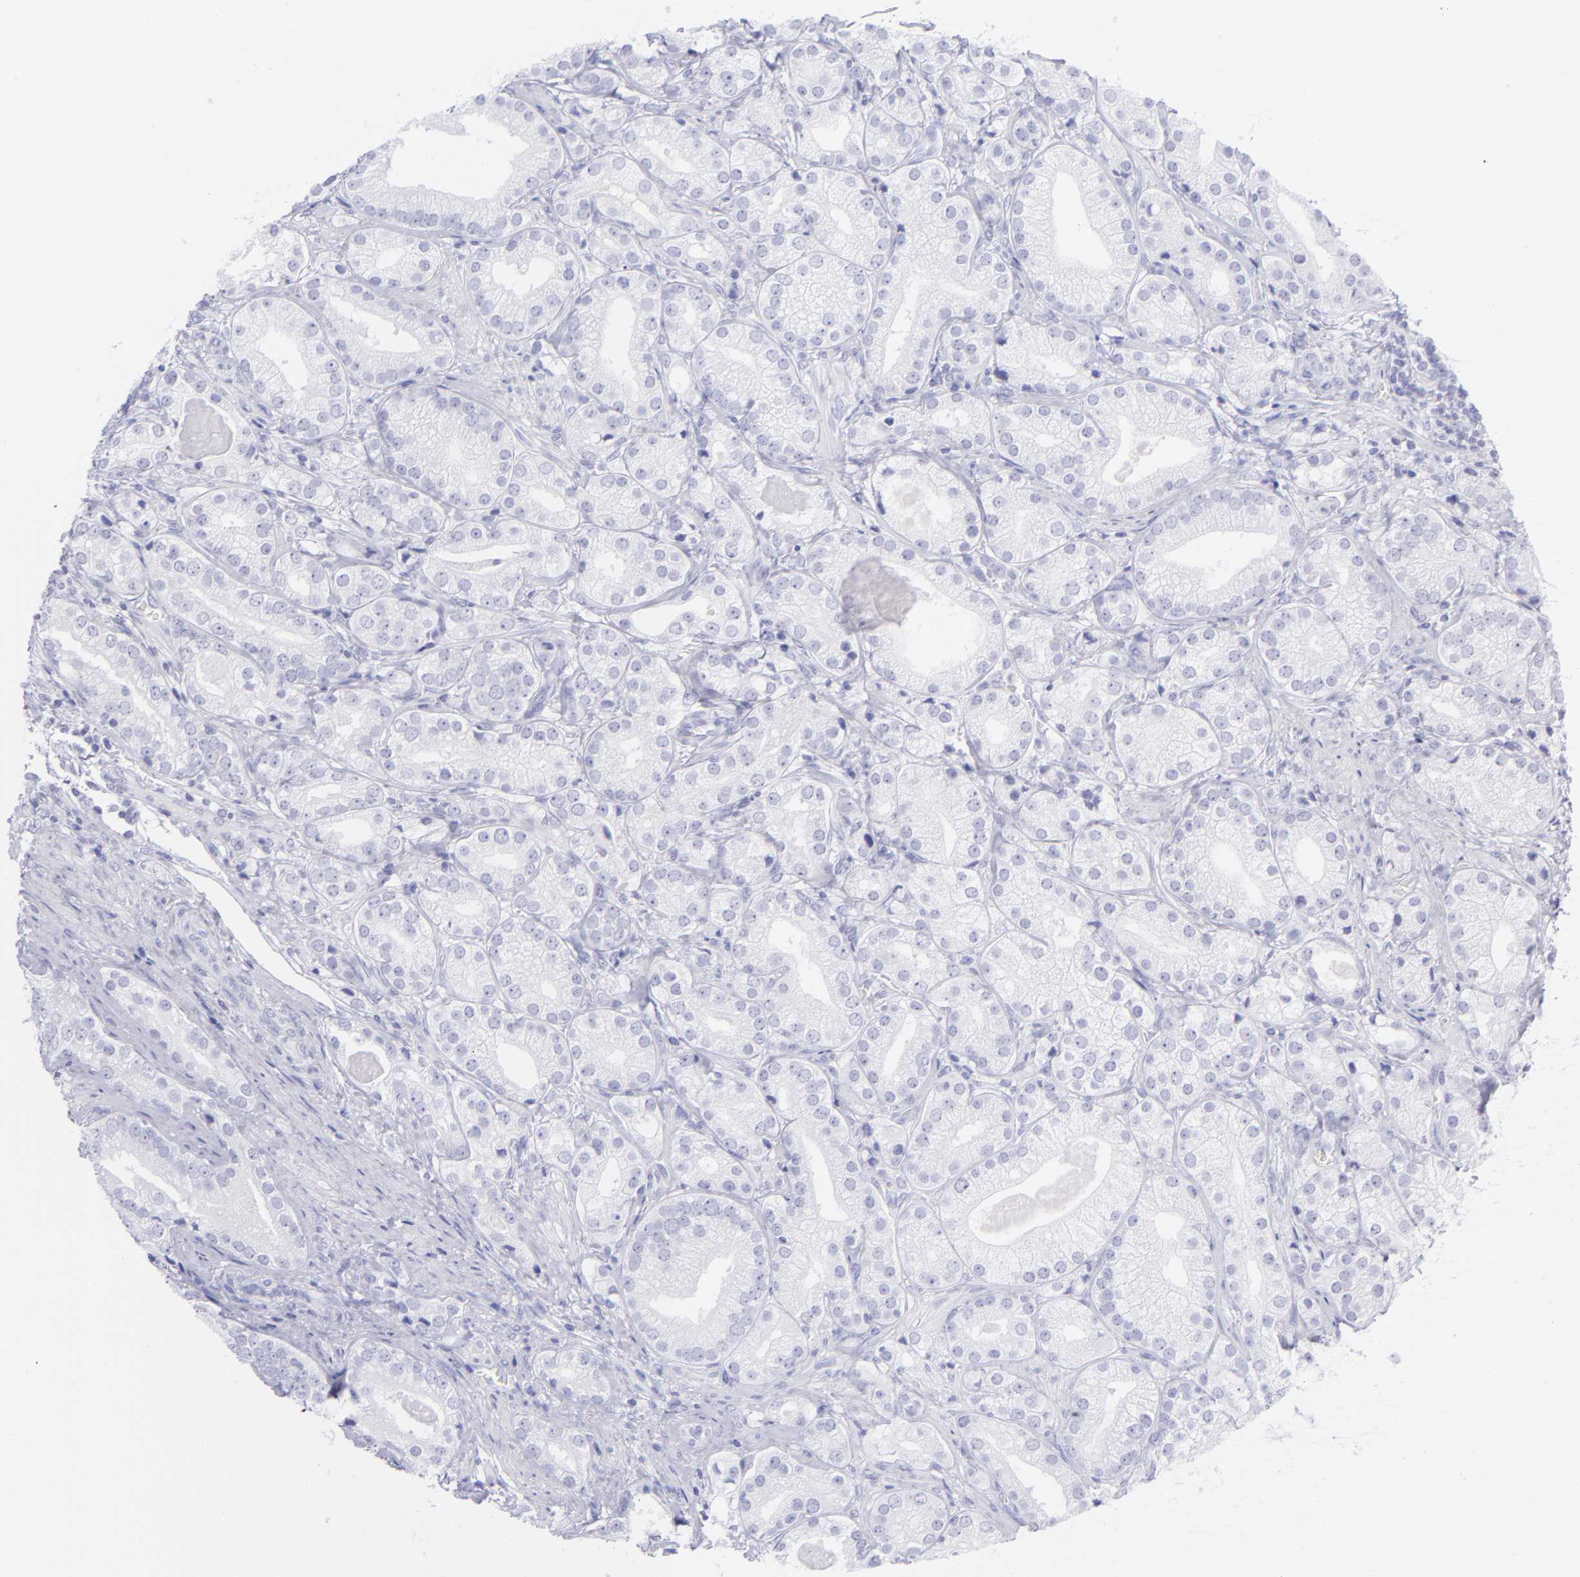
{"staining": {"intensity": "negative", "quantity": "none", "location": "none"}, "tissue": "prostate cancer", "cell_type": "Tumor cells", "image_type": "cancer", "snomed": [{"axis": "morphology", "description": "Adenocarcinoma, Low grade"}, {"axis": "topography", "description": "Prostate"}], "caption": "DAB (3,3'-diaminobenzidine) immunohistochemical staining of prostate cancer (low-grade adenocarcinoma) shows no significant positivity in tumor cells.", "gene": "SLC1A3", "patient": {"sex": "male", "age": 69}}